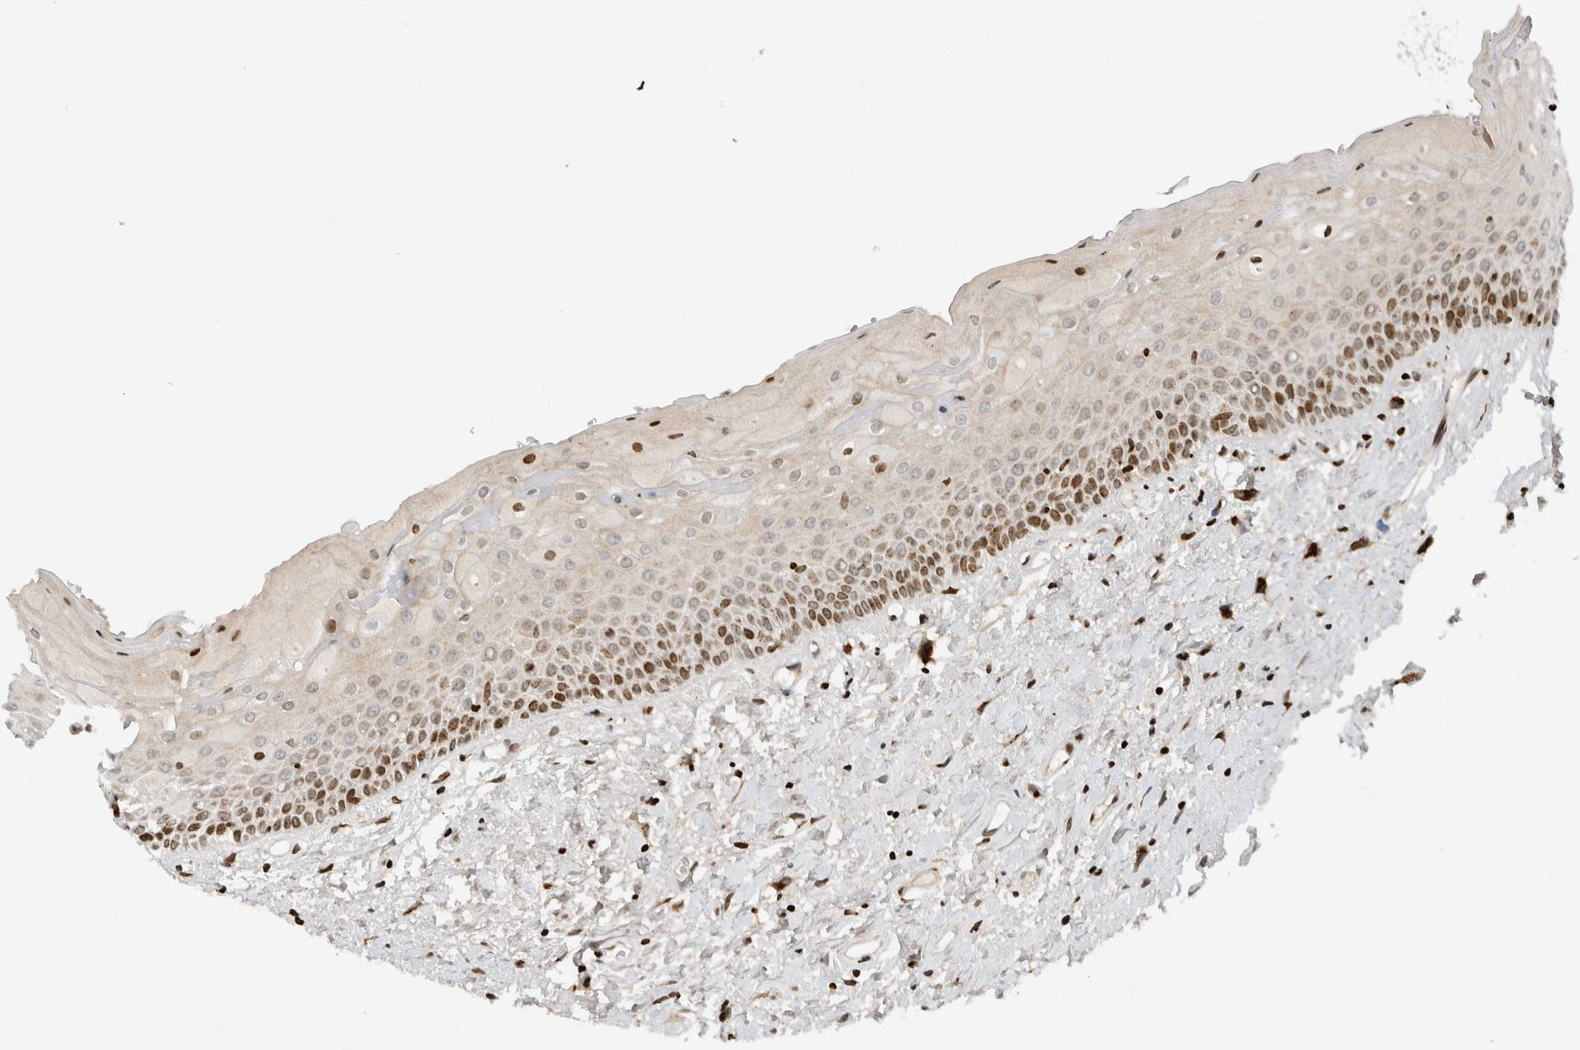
{"staining": {"intensity": "moderate", "quantity": "25%-75%", "location": "nuclear"}, "tissue": "oral mucosa", "cell_type": "Squamous epithelial cells", "image_type": "normal", "snomed": [{"axis": "morphology", "description": "Normal tissue, NOS"}, {"axis": "topography", "description": "Oral tissue"}], "caption": "Immunohistochemical staining of benign human oral mucosa displays 25%-75% levels of moderate nuclear protein expression in approximately 25%-75% of squamous epithelial cells.", "gene": "GINS4", "patient": {"sex": "female", "age": 76}}